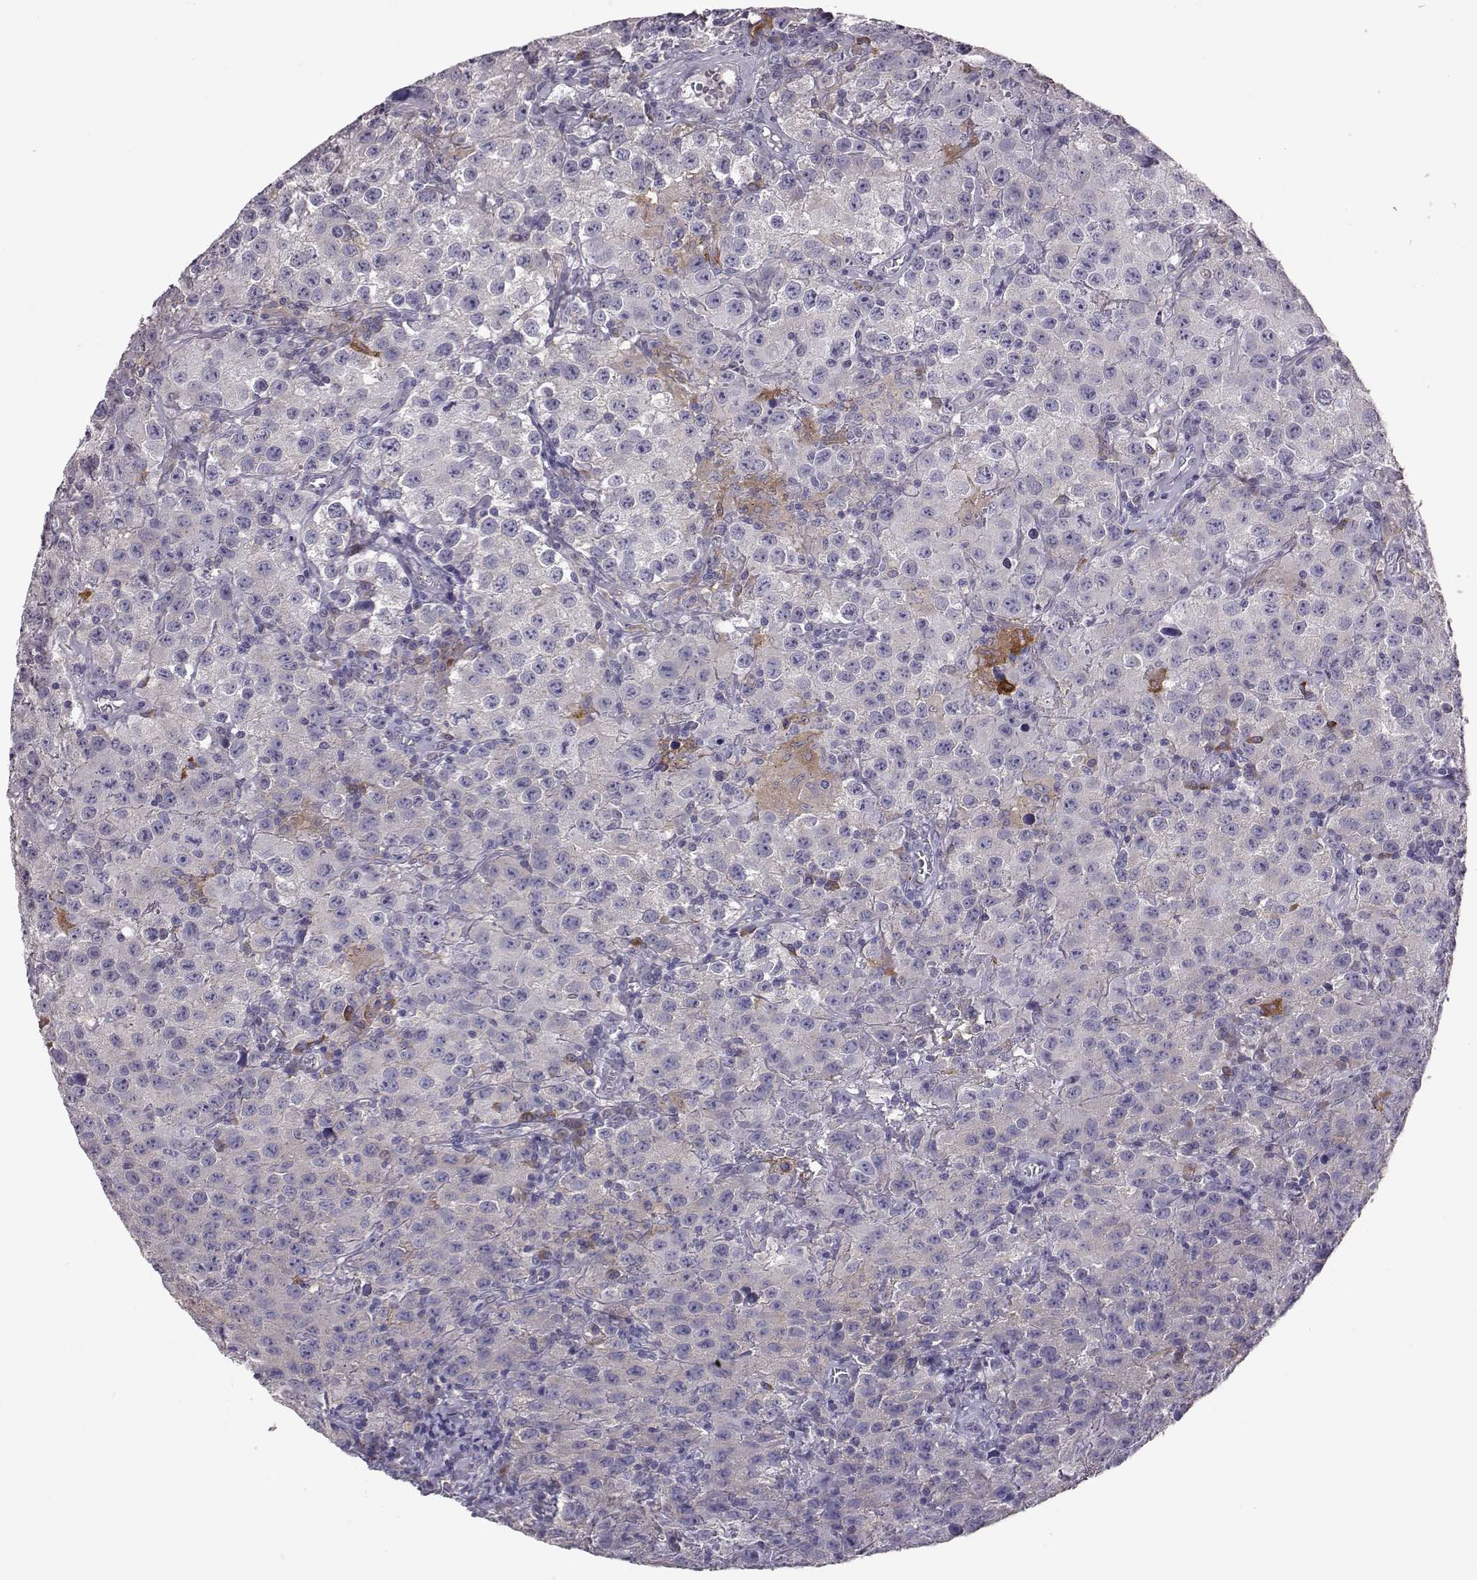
{"staining": {"intensity": "negative", "quantity": "none", "location": "none"}, "tissue": "testis cancer", "cell_type": "Tumor cells", "image_type": "cancer", "snomed": [{"axis": "morphology", "description": "Seminoma, NOS"}, {"axis": "topography", "description": "Testis"}], "caption": "A micrograph of human testis cancer (seminoma) is negative for staining in tumor cells. (DAB IHC visualized using brightfield microscopy, high magnification).", "gene": "ADGRG5", "patient": {"sex": "male", "age": 52}}